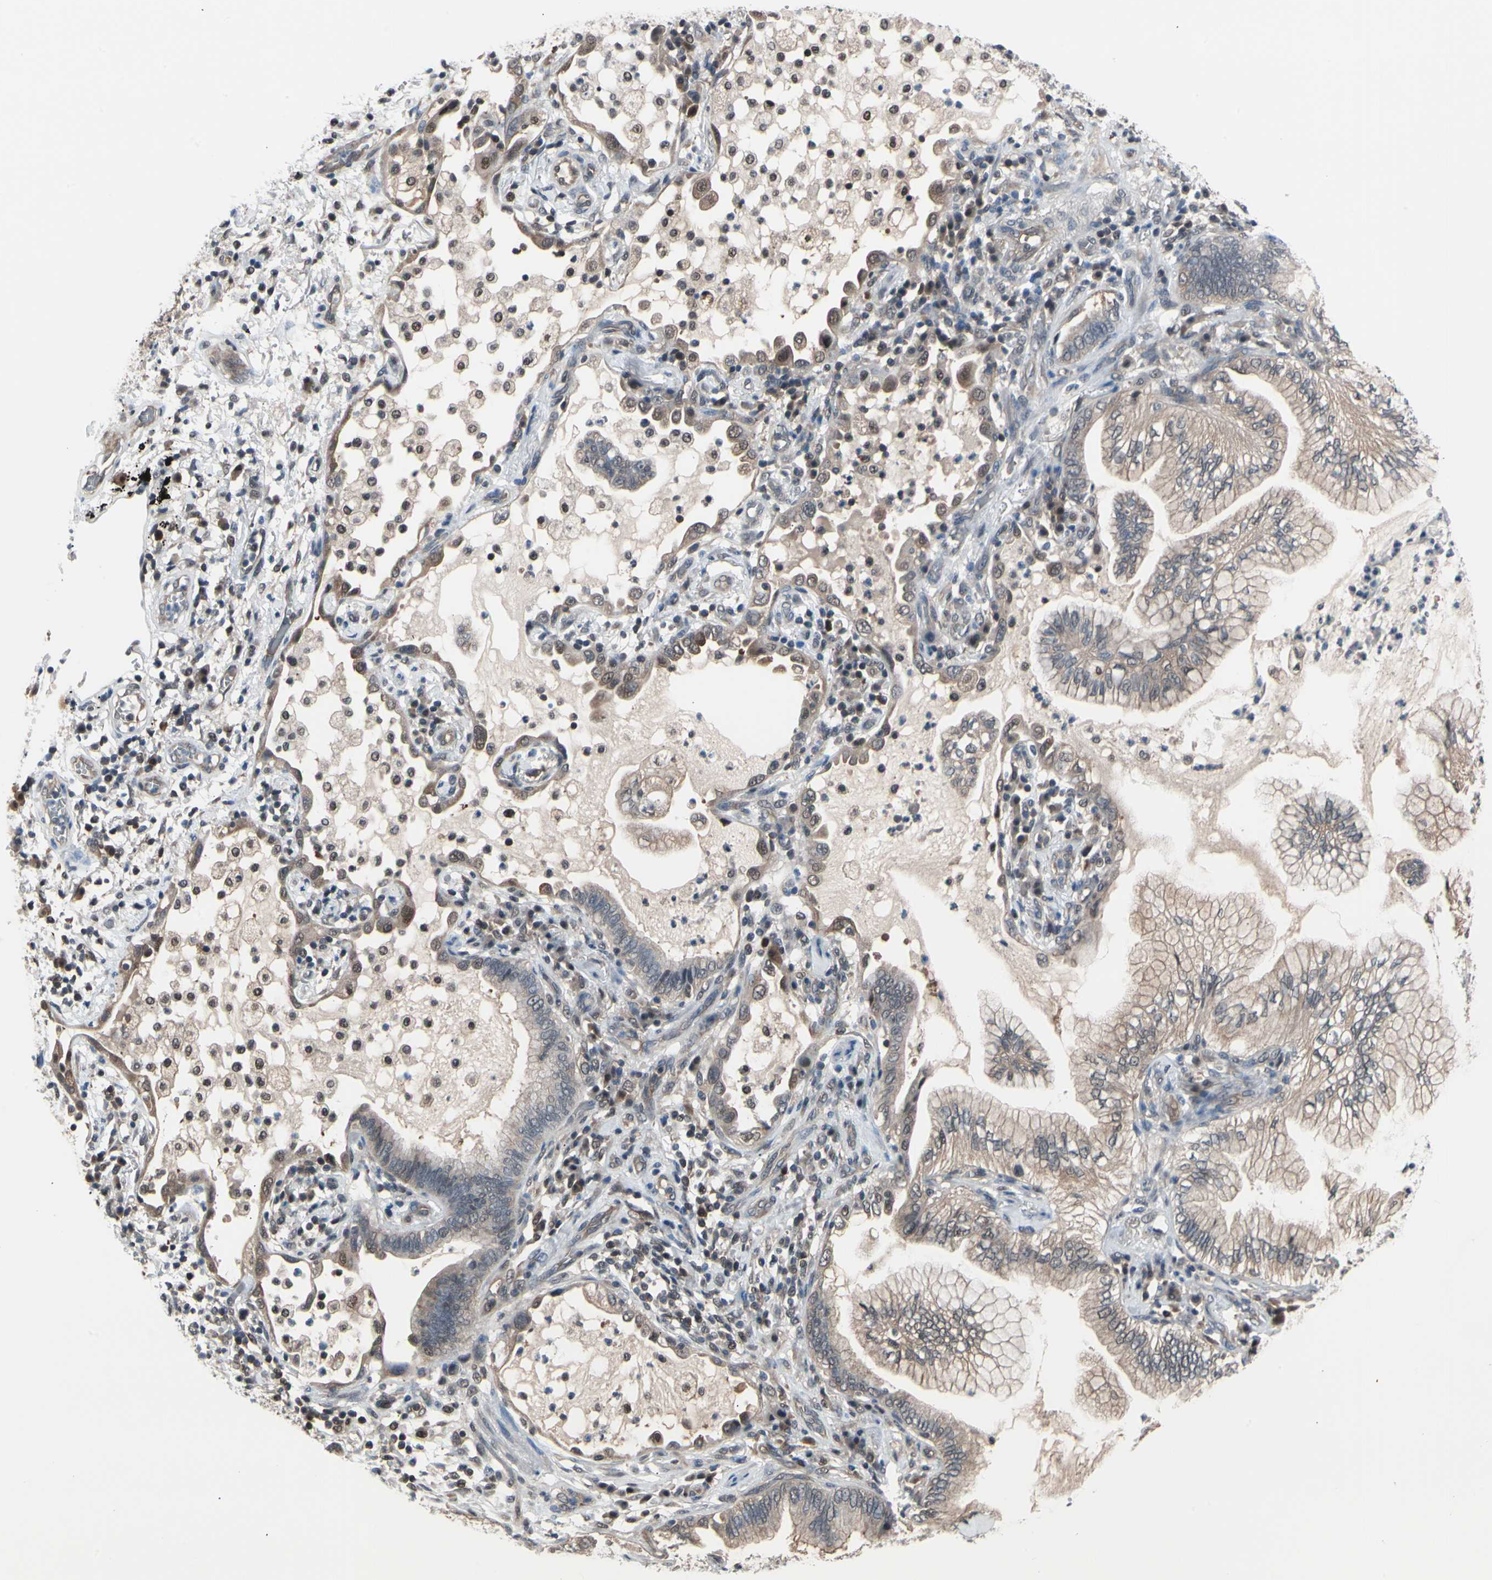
{"staining": {"intensity": "weak", "quantity": ">75%", "location": "cytoplasmic/membranous"}, "tissue": "lung cancer", "cell_type": "Tumor cells", "image_type": "cancer", "snomed": [{"axis": "morphology", "description": "Normal tissue, NOS"}, {"axis": "morphology", "description": "Adenocarcinoma, NOS"}, {"axis": "topography", "description": "Bronchus"}, {"axis": "topography", "description": "Lung"}], "caption": "This is a histology image of immunohistochemistry staining of adenocarcinoma (lung), which shows weak staining in the cytoplasmic/membranous of tumor cells.", "gene": "PSMA2", "patient": {"sex": "female", "age": 70}}